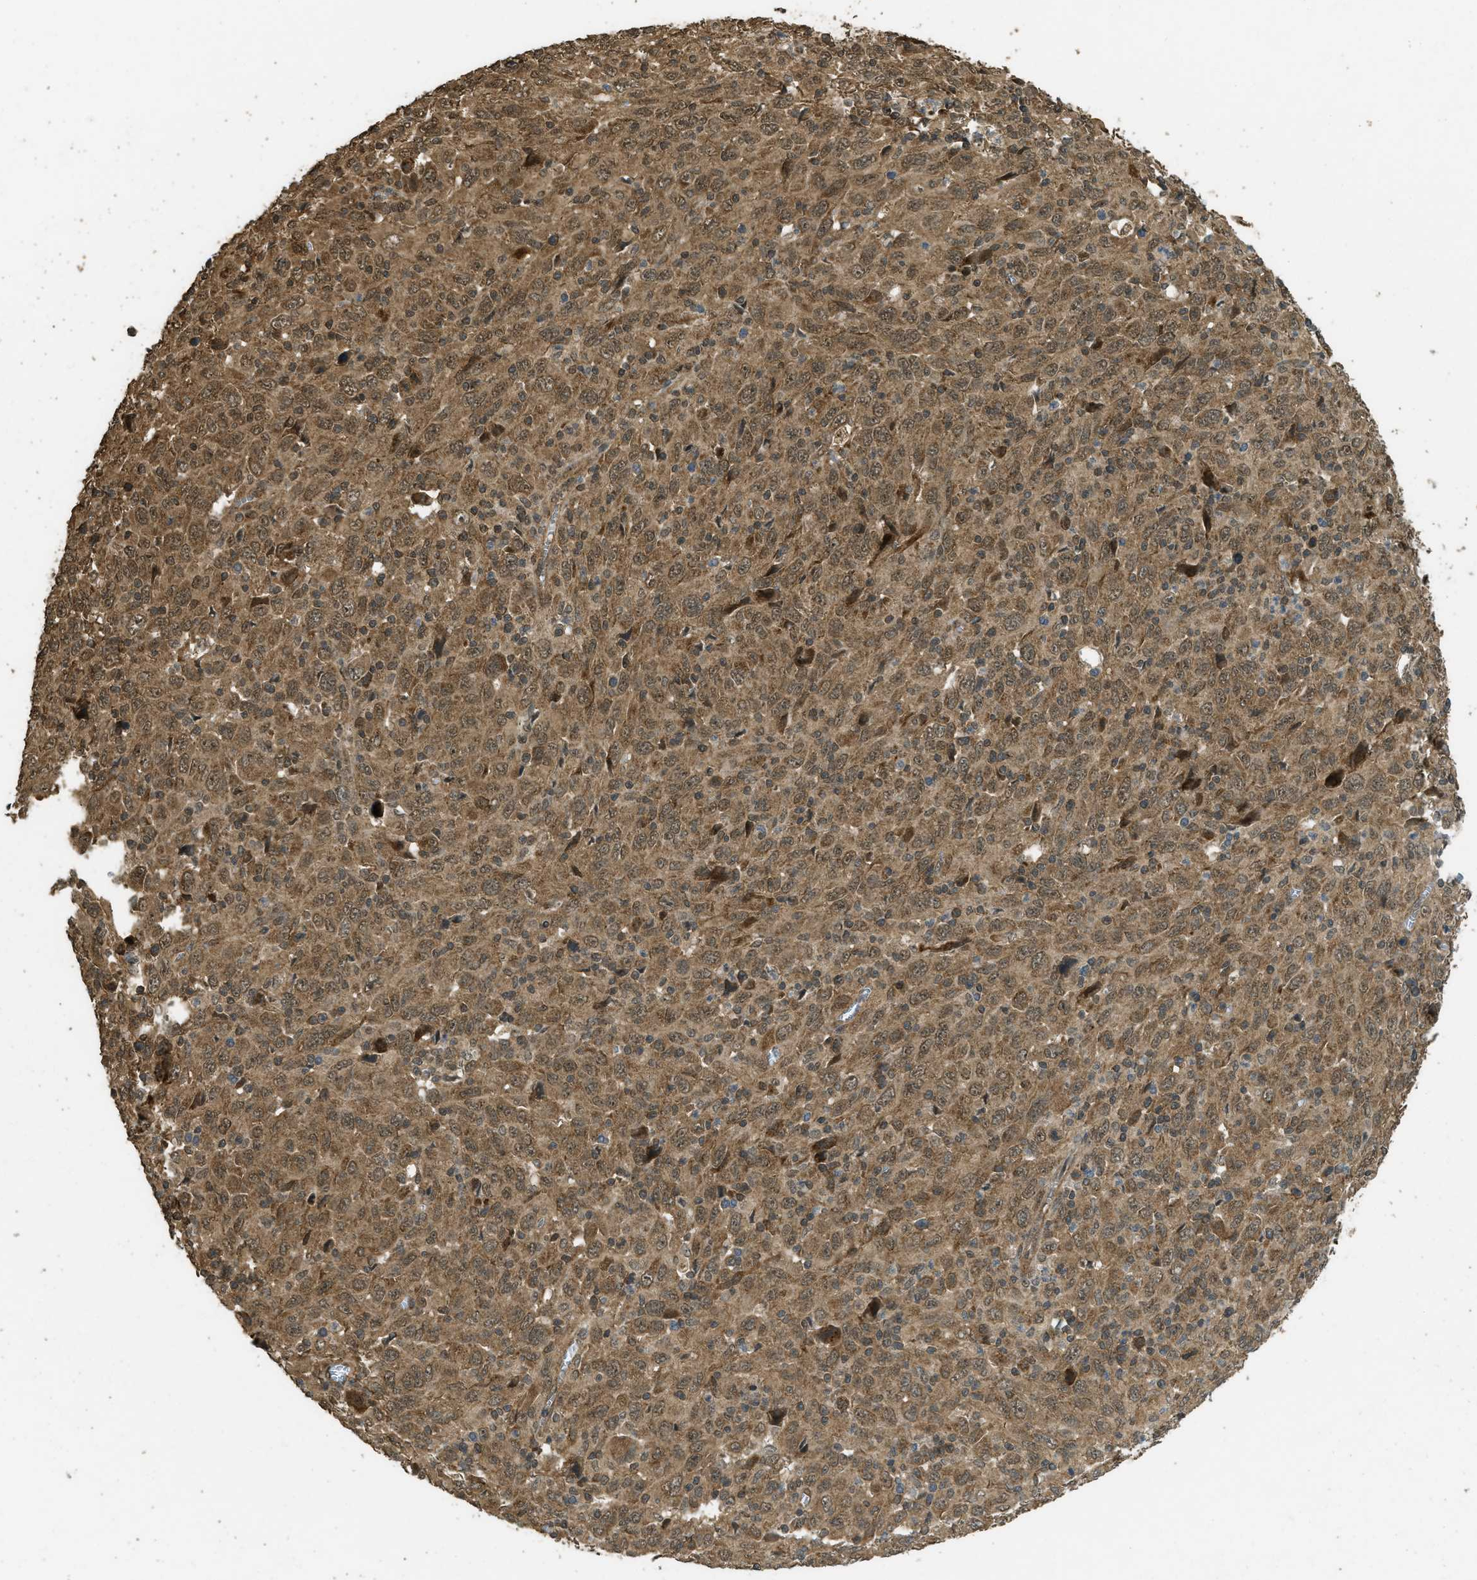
{"staining": {"intensity": "moderate", "quantity": ">75%", "location": "cytoplasmic/membranous,nuclear"}, "tissue": "melanoma", "cell_type": "Tumor cells", "image_type": "cancer", "snomed": [{"axis": "morphology", "description": "Malignant melanoma, Metastatic site"}, {"axis": "topography", "description": "Skin"}], "caption": "Immunohistochemical staining of melanoma shows medium levels of moderate cytoplasmic/membranous and nuclear protein staining in about >75% of tumor cells.", "gene": "CTPS1", "patient": {"sex": "female", "age": 56}}